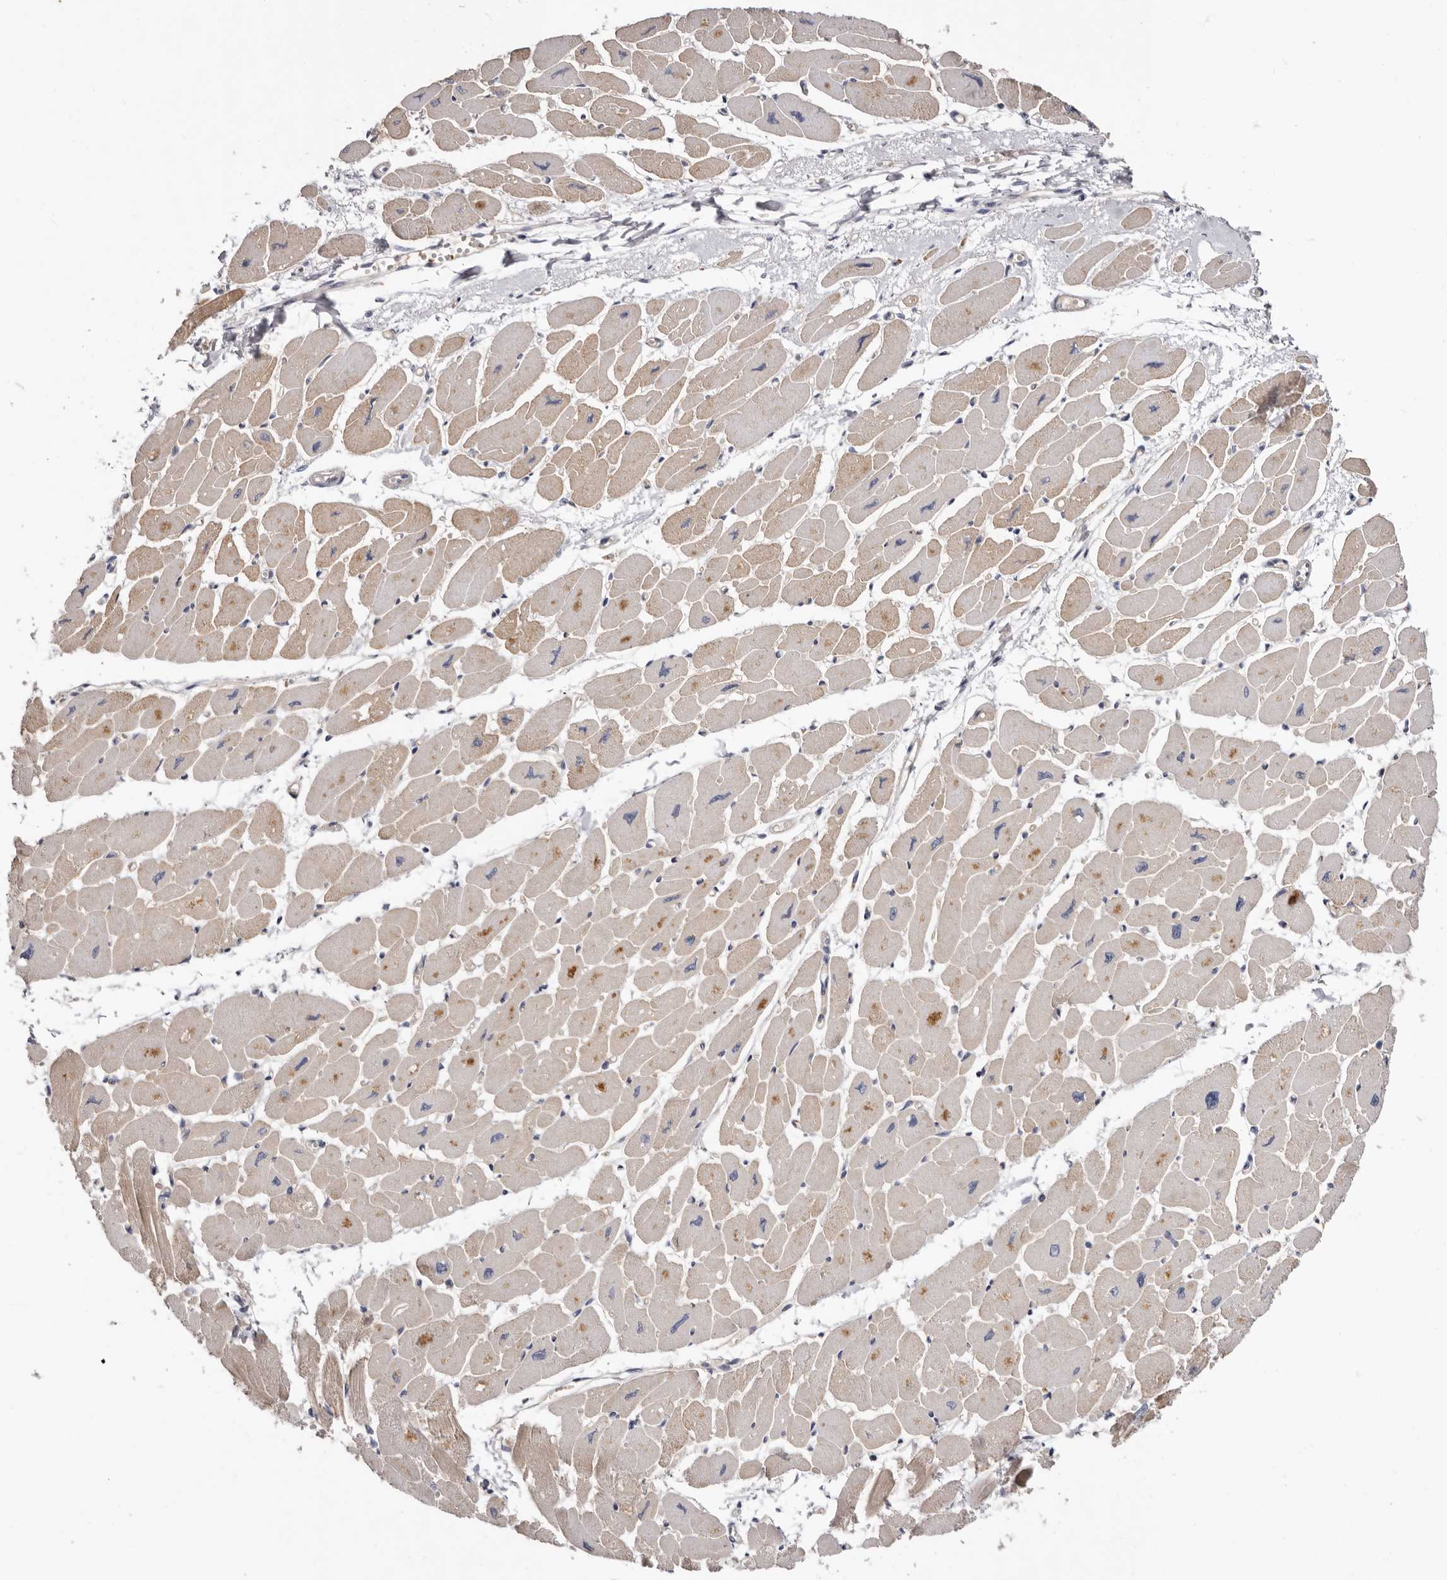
{"staining": {"intensity": "weak", "quantity": ">75%", "location": "cytoplasmic/membranous"}, "tissue": "heart muscle", "cell_type": "Cardiomyocytes", "image_type": "normal", "snomed": [{"axis": "morphology", "description": "Normal tissue, NOS"}, {"axis": "topography", "description": "Heart"}], "caption": "Immunohistochemistry (IHC) histopathology image of benign heart muscle stained for a protein (brown), which displays low levels of weak cytoplasmic/membranous staining in approximately >75% of cardiomyocytes.", "gene": "SPTA1", "patient": {"sex": "female", "age": 54}}